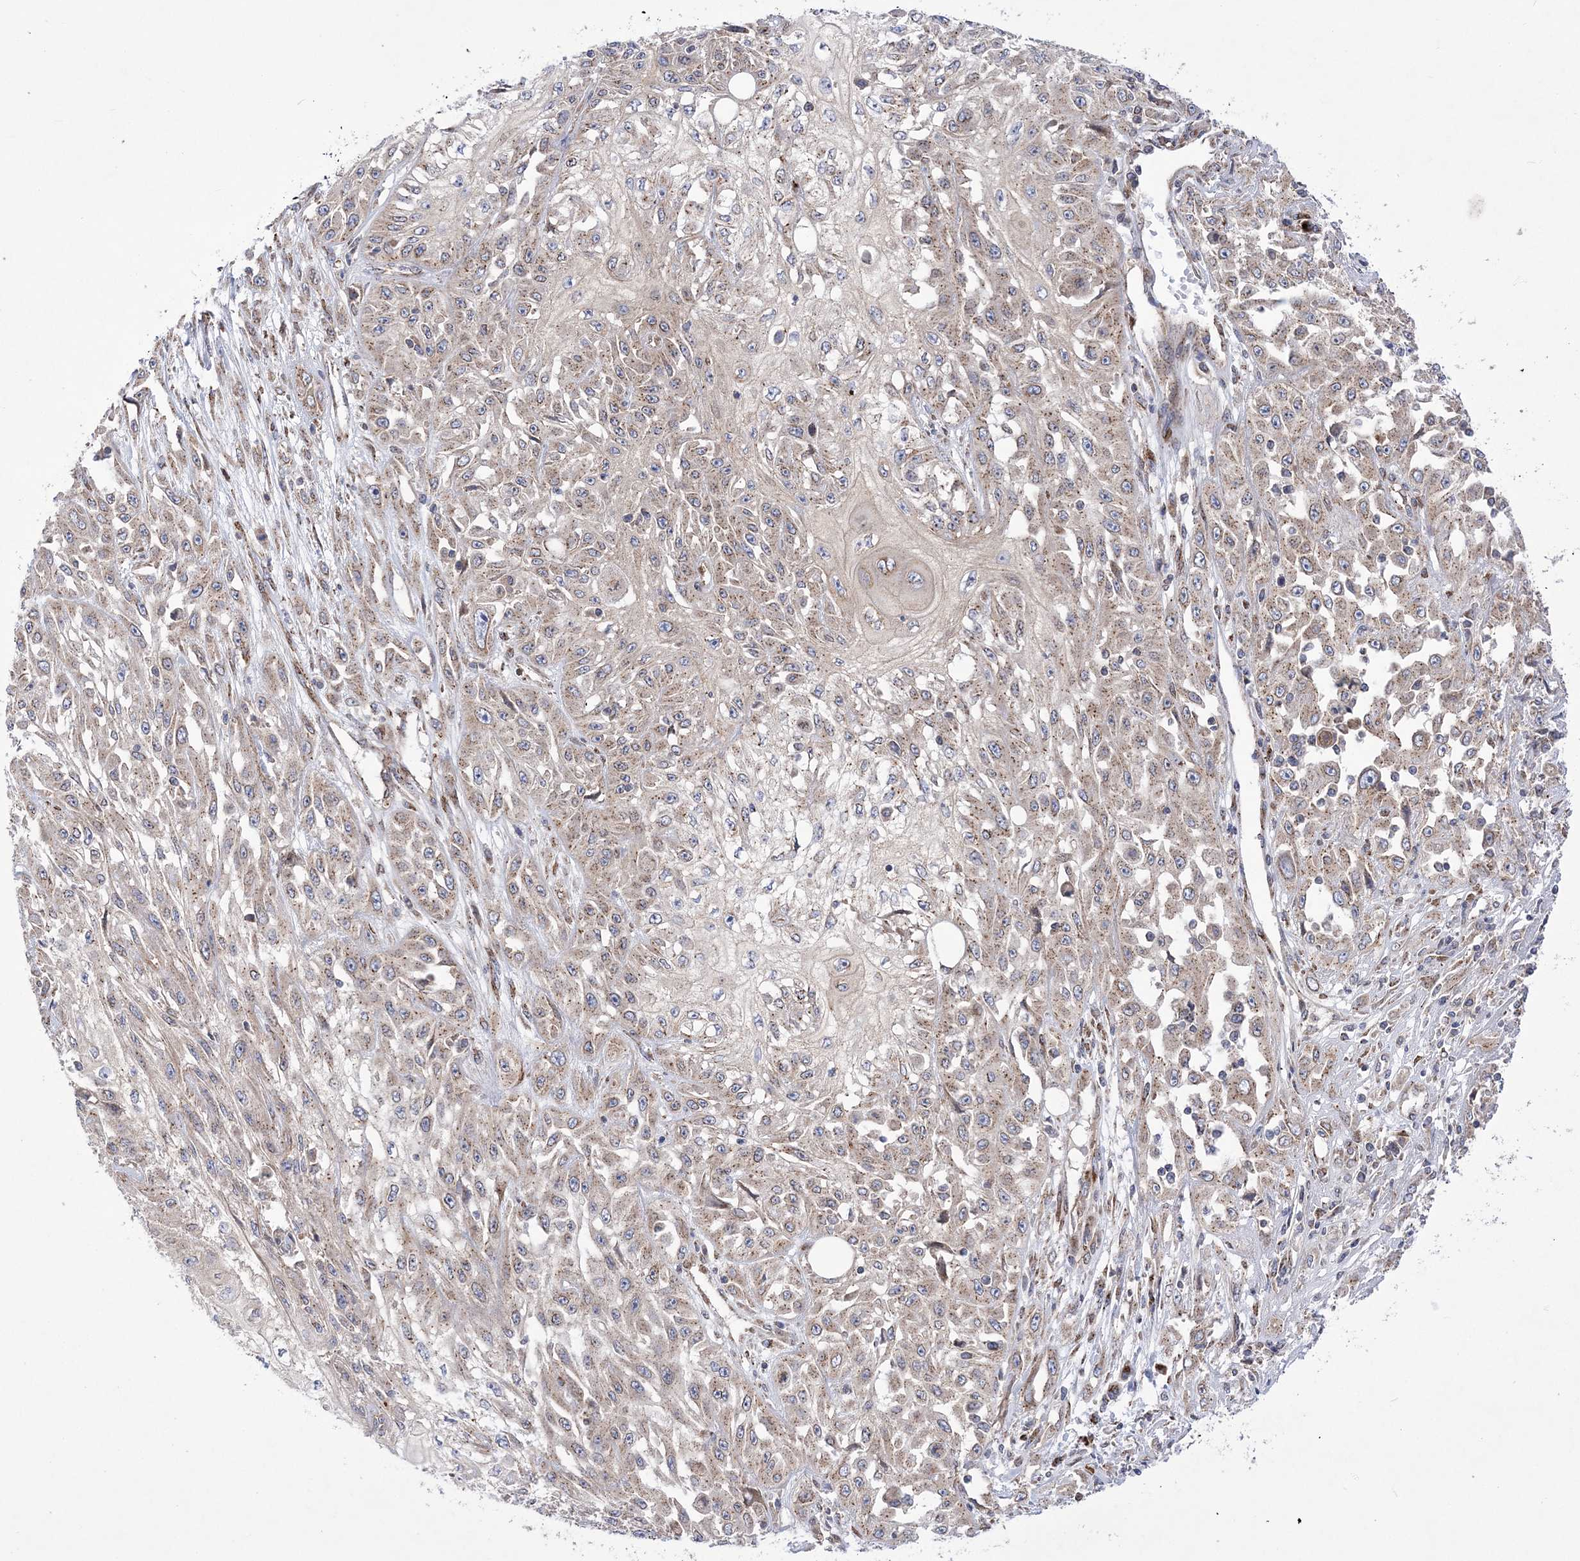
{"staining": {"intensity": "weak", "quantity": "25%-75%", "location": "cytoplasmic/membranous"}, "tissue": "skin cancer", "cell_type": "Tumor cells", "image_type": "cancer", "snomed": [{"axis": "morphology", "description": "Squamous cell carcinoma, NOS"}, {"axis": "morphology", "description": "Squamous cell carcinoma, metastatic, NOS"}, {"axis": "topography", "description": "Skin"}, {"axis": "topography", "description": "Lymph node"}], "caption": "Tumor cells exhibit low levels of weak cytoplasmic/membranous staining in about 25%-75% of cells in metastatic squamous cell carcinoma (skin). The staining was performed using DAB, with brown indicating positive protein expression. Nuclei are stained blue with hematoxylin.", "gene": "COPB2", "patient": {"sex": "male", "age": 75}}